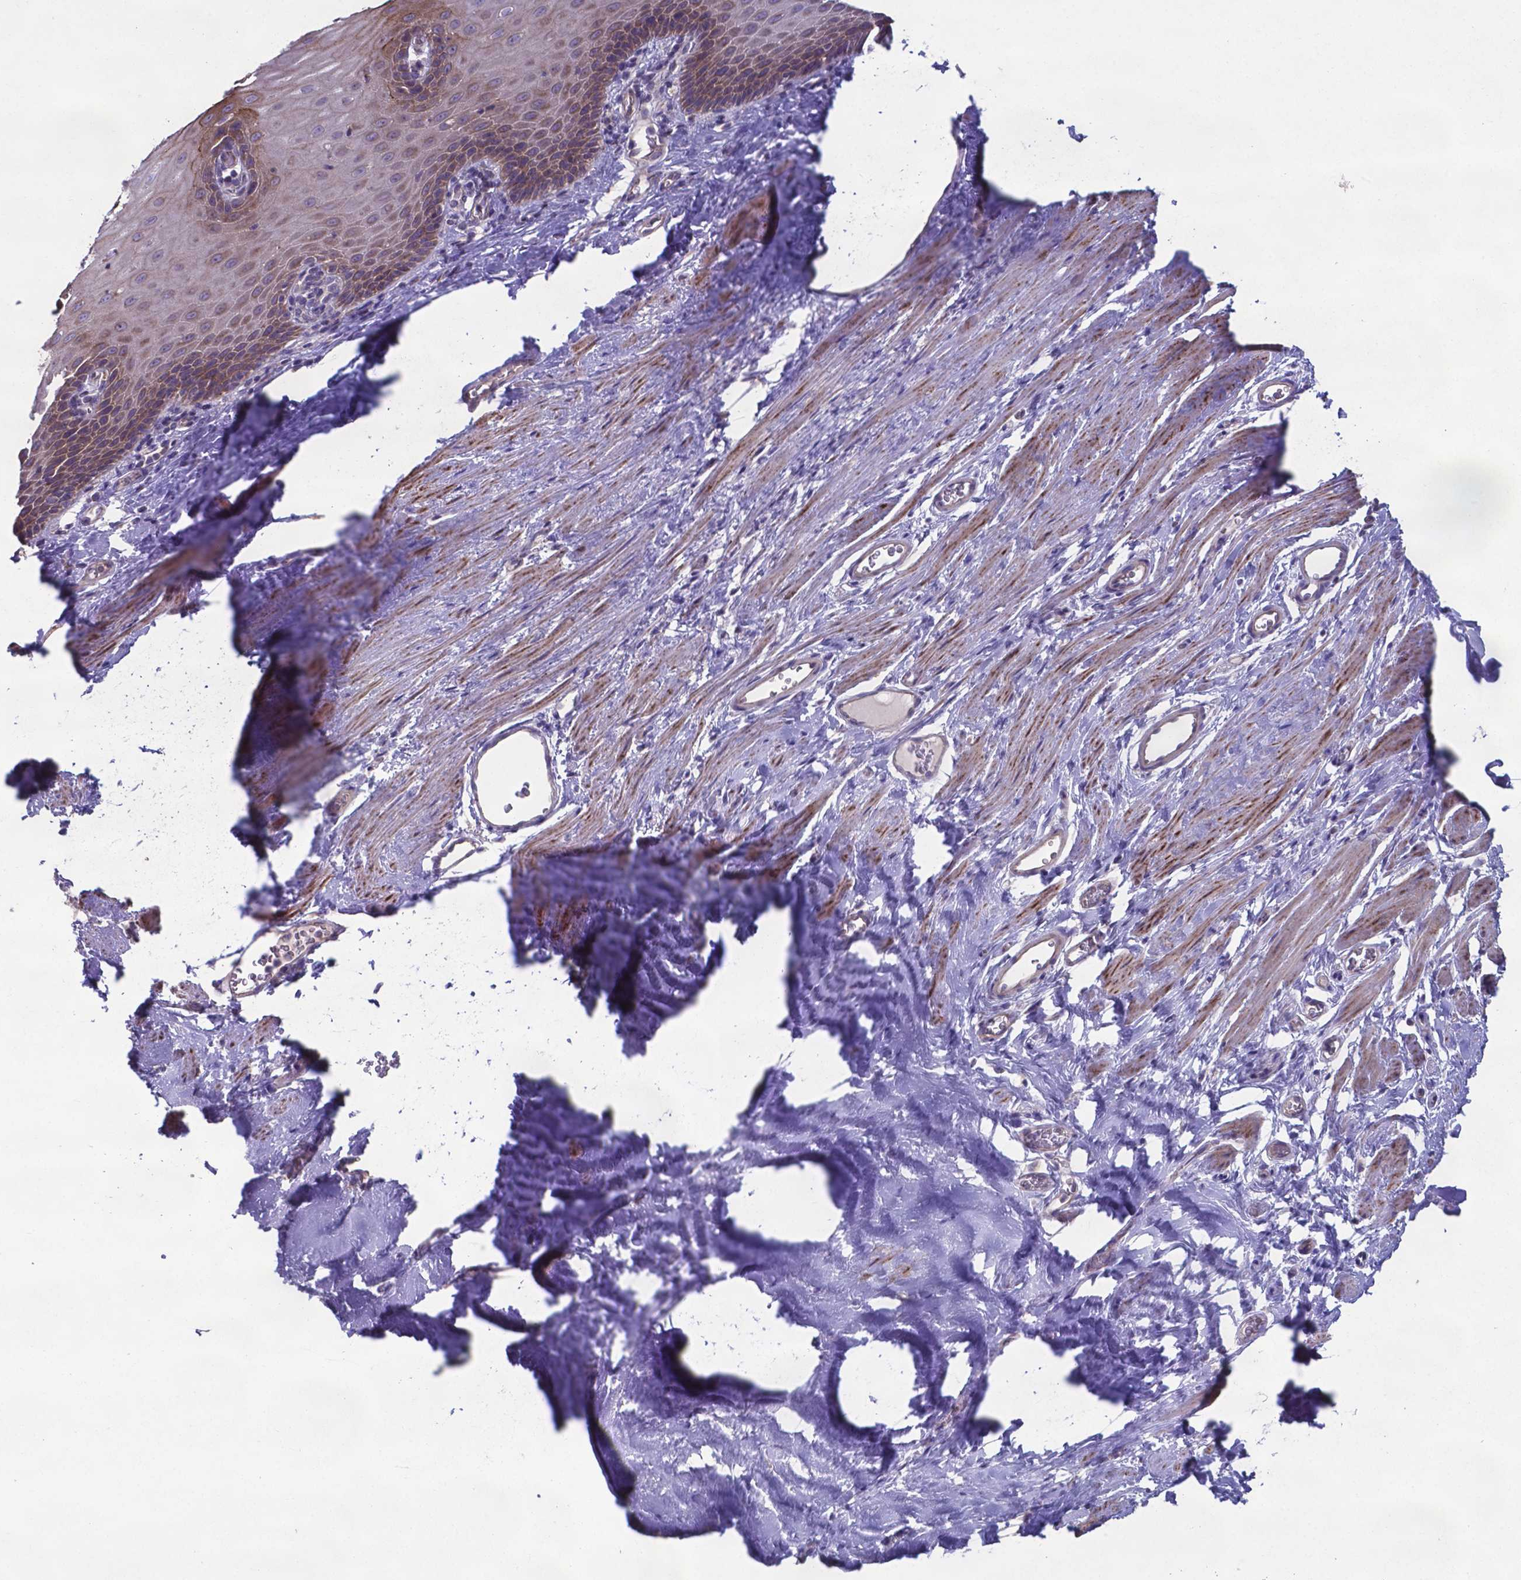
{"staining": {"intensity": "moderate", "quantity": ">75%", "location": "cytoplasmic/membranous"}, "tissue": "esophagus", "cell_type": "Squamous epithelial cells", "image_type": "normal", "snomed": [{"axis": "morphology", "description": "Normal tissue, NOS"}, {"axis": "topography", "description": "Esophagus"}], "caption": "Normal esophagus shows moderate cytoplasmic/membranous expression in about >75% of squamous epithelial cells, visualized by immunohistochemistry. (Brightfield microscopy of DAB IHC at high magnification).", "gene": "TYRO3", "patient": {"sex": "male", "age": 64}}